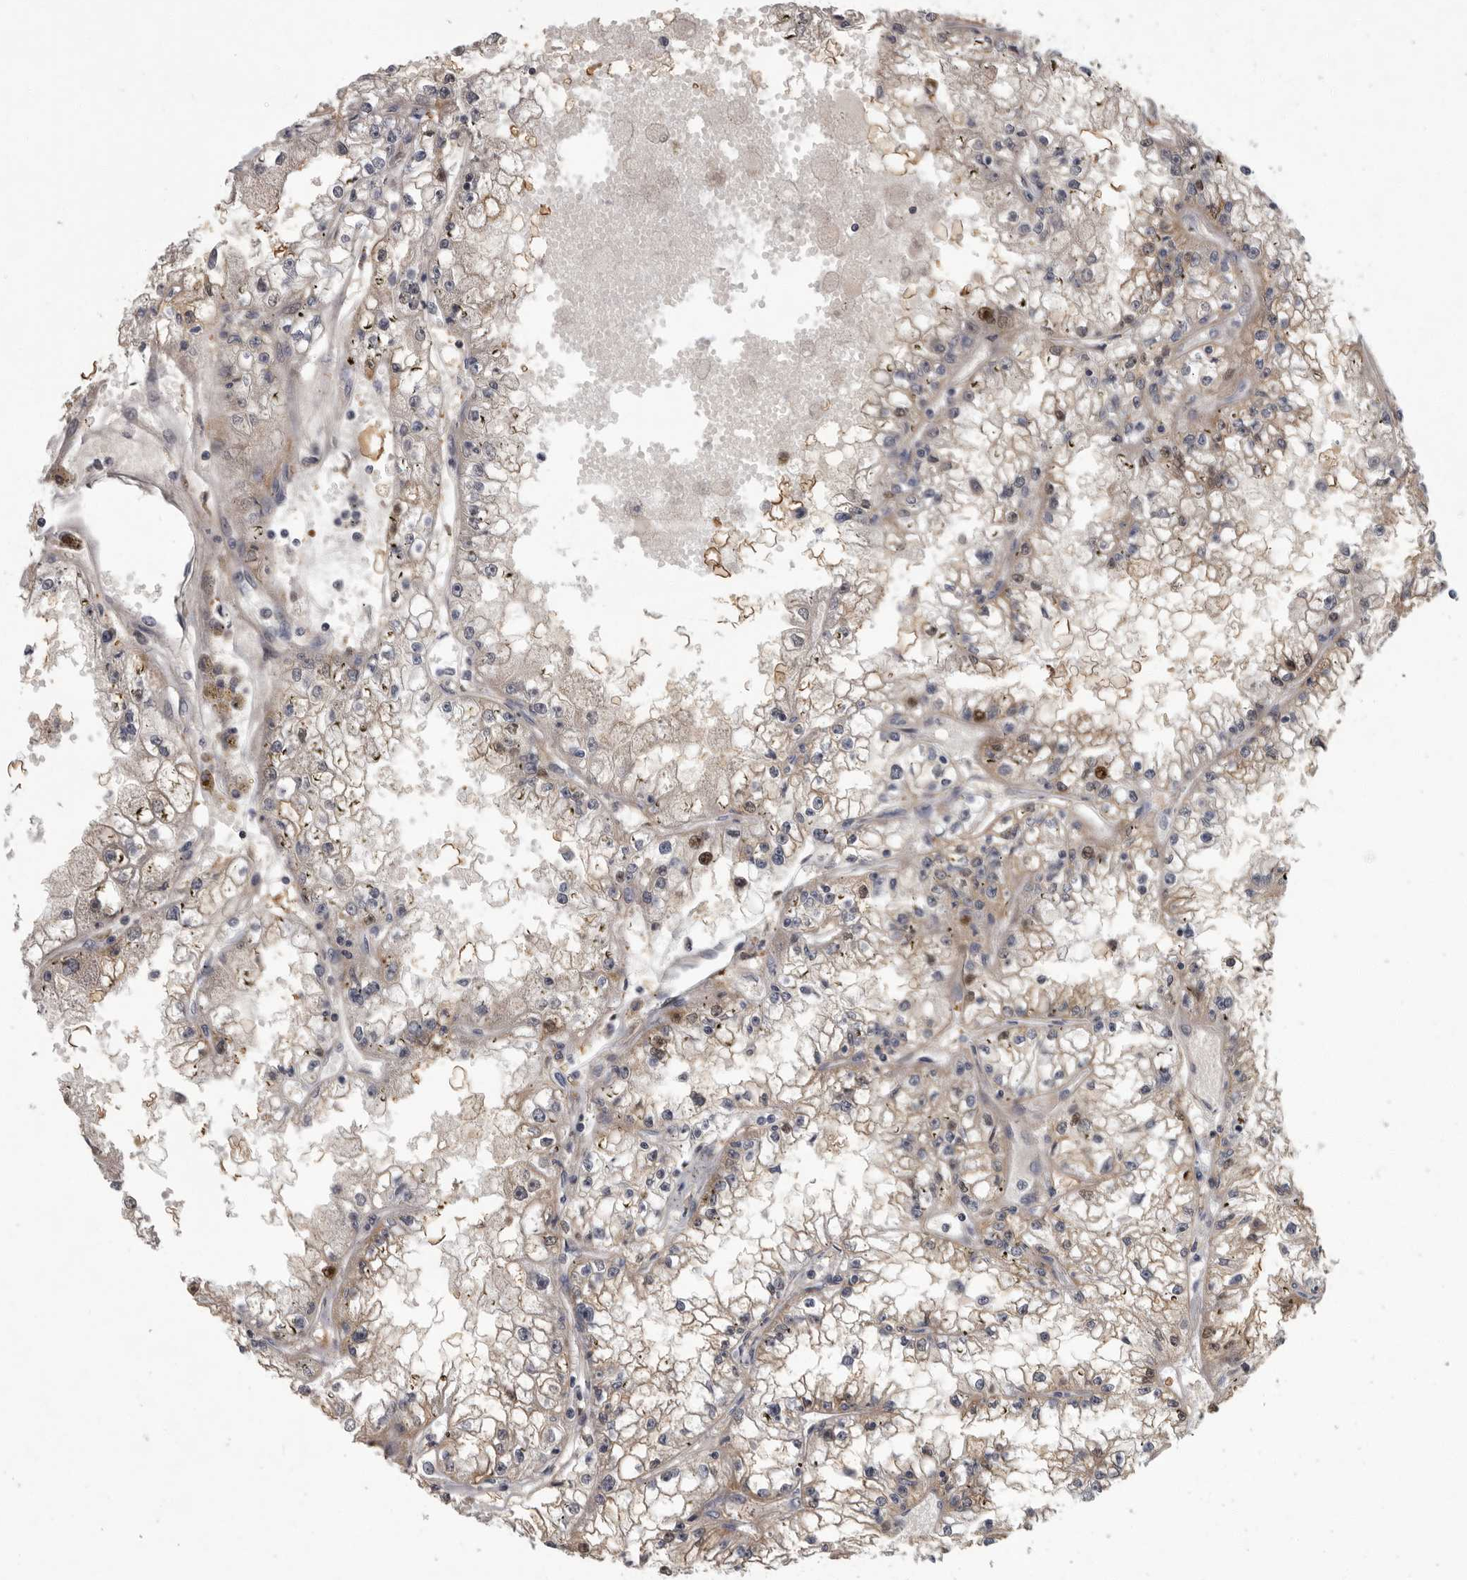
{"staining": {"intensity": "weak", "quantity": "<25%", "location": "cytoplasmic/membranous"}, "tissue": "renal cancer", "cell_type": "Tumor cells", "image_type": "cancer", "snomed": [{"axis": "morphology", "description": "Adenocarcinoma, NOS"}, {"axis": "topography", "description": "Kidney"}], "caption": "Renal cancer was stained to show a protein in brown. There is no significant staining in tumor cells. (DAB immunohistochemistry (IHC), high magnification).", "gene": "PDE7A", "patient": {"sex": "male", "age": 56}}